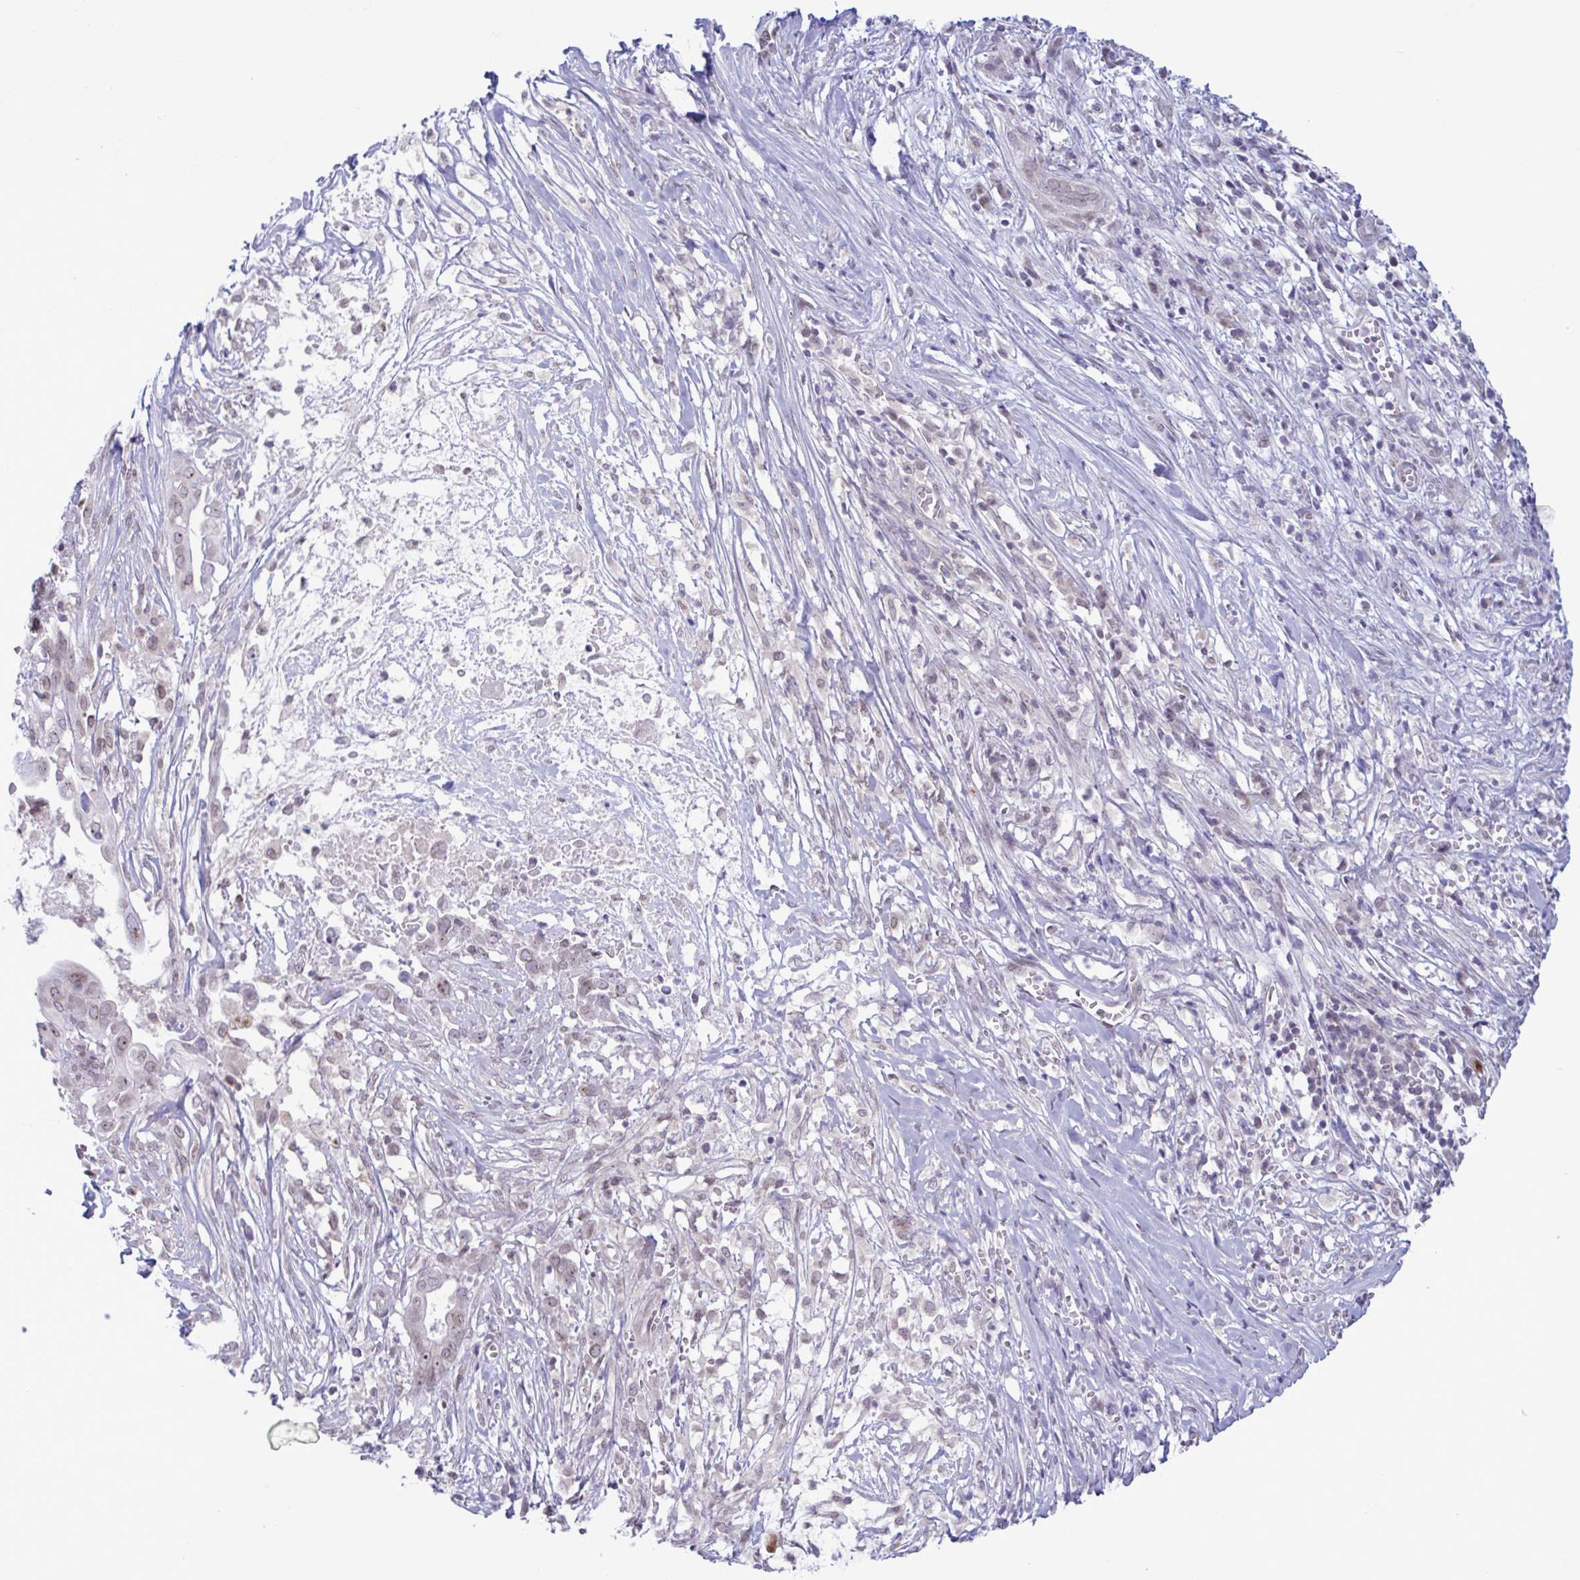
{"staining": {"intensity": "weak", "quantity": ">75%", "location": "nuclear"}, "tissue": "pancreatic cancer", "cell_type": "Tumor cells", "image_type": "cancer", "snomed": [{"axis": "morphology", "description": "Adenocarcinoma, NOS"}, {"axis": "topography", "description": "Pancreas"}], "caption": "Immunohistochemical staining of human adenocarcinoma (pancreatic) reveals low levels of weak nuclear protein positivity in approximately >75% of tumor cells. The protein of interest is shown in brown color, while the nuclei are stained blue.", "gene": "DOCK11", "patient": {"sex": "male", "age": 61}}